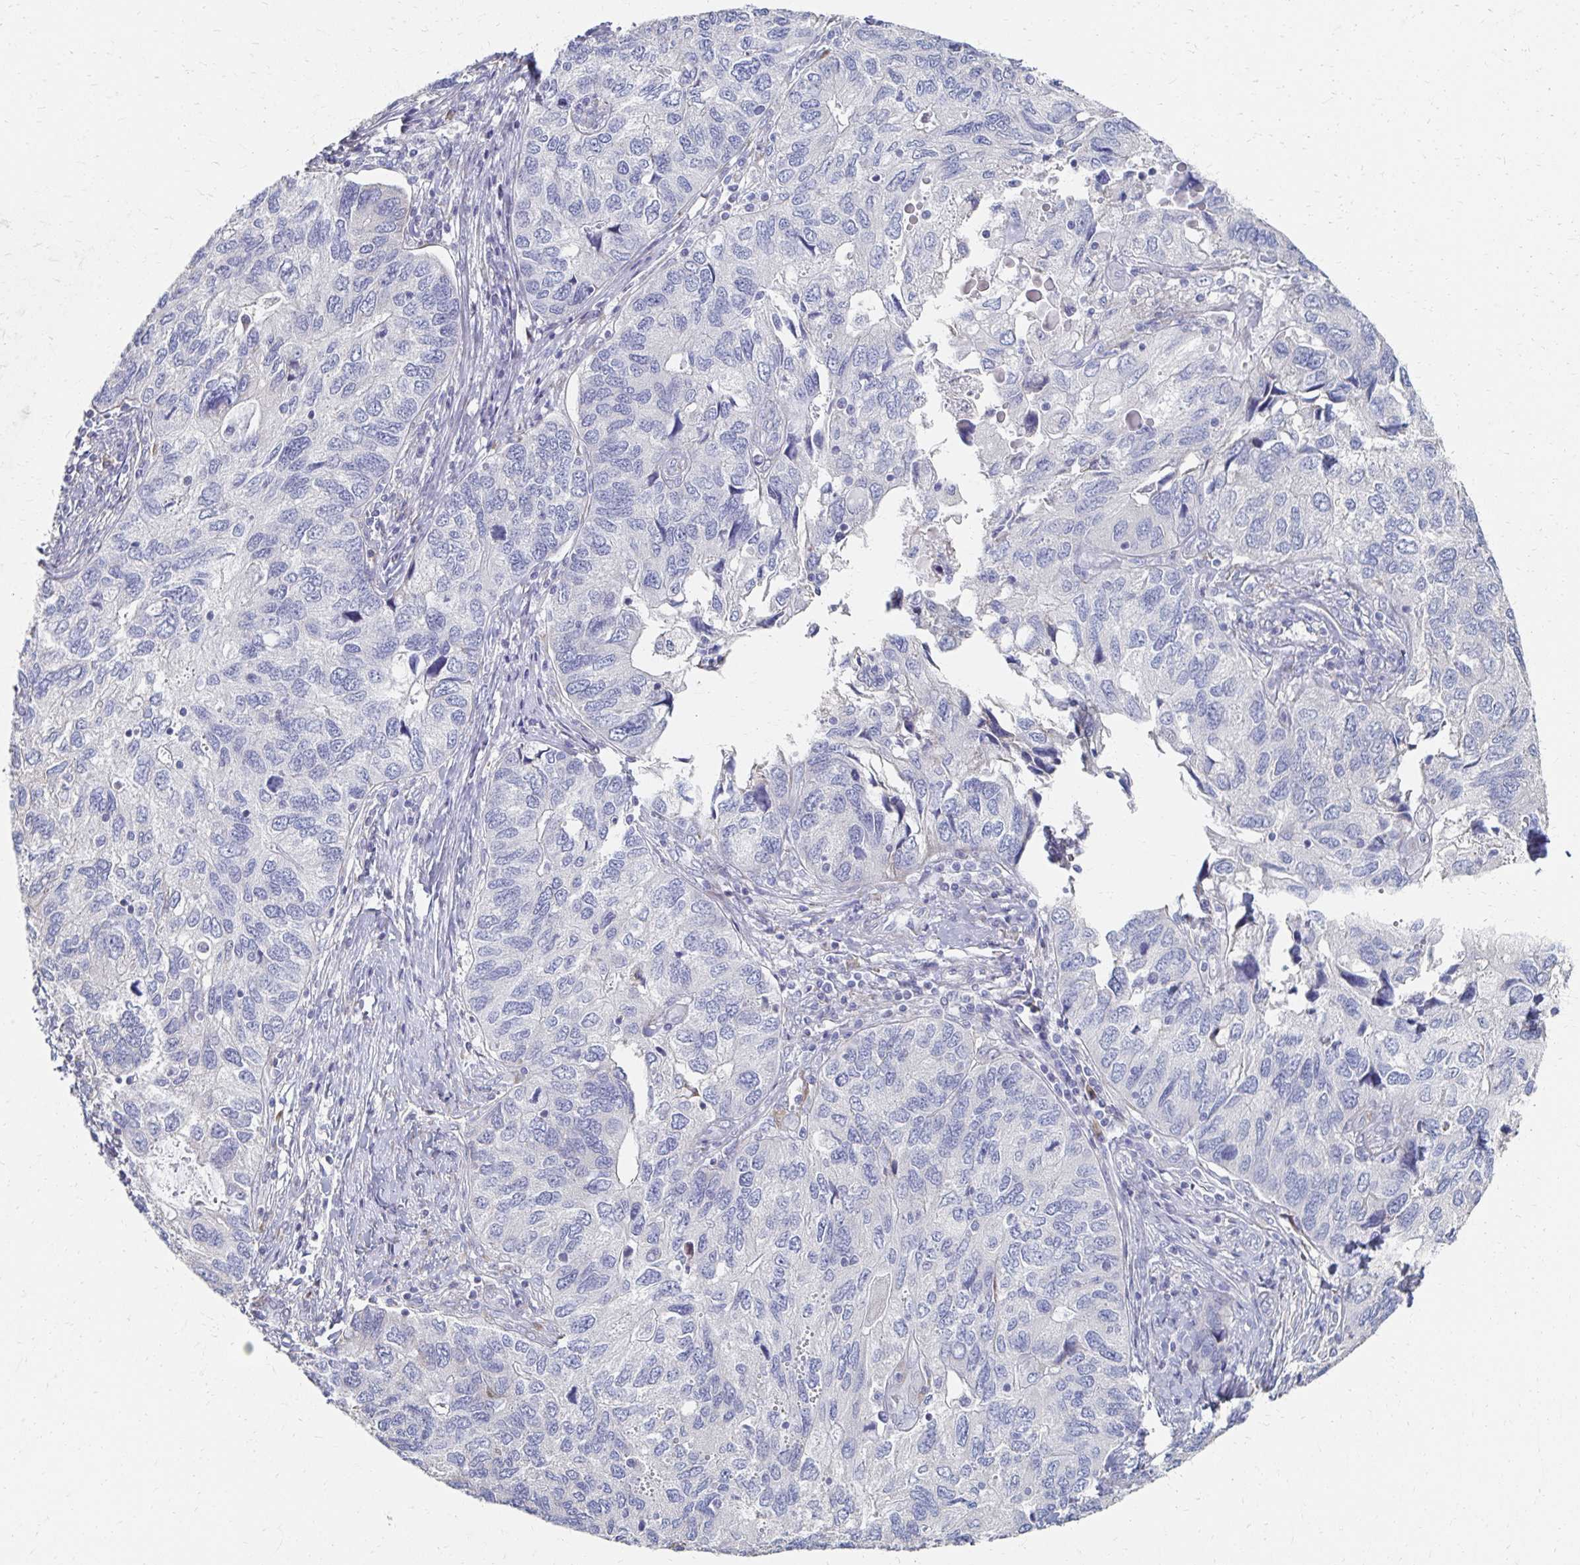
{"staining": {"intensity": "negative", "quantity": "none", "location": "none"}, "tissue": "endometrial cancer", "cell_type": "Tumor cells", "image_type": "cancer", "snomed": [{"axis": "morphology", "description": "Carcinoma, NOS"}, {"axis": "topography", "description": "Uterus"}], "caption": "Protein analysis of endometrial cancer (carcinoma) reveals no significant staining in tumor cells.", "gene": "ATP1A3", "patient": {"sex": "female", "age": 76}}